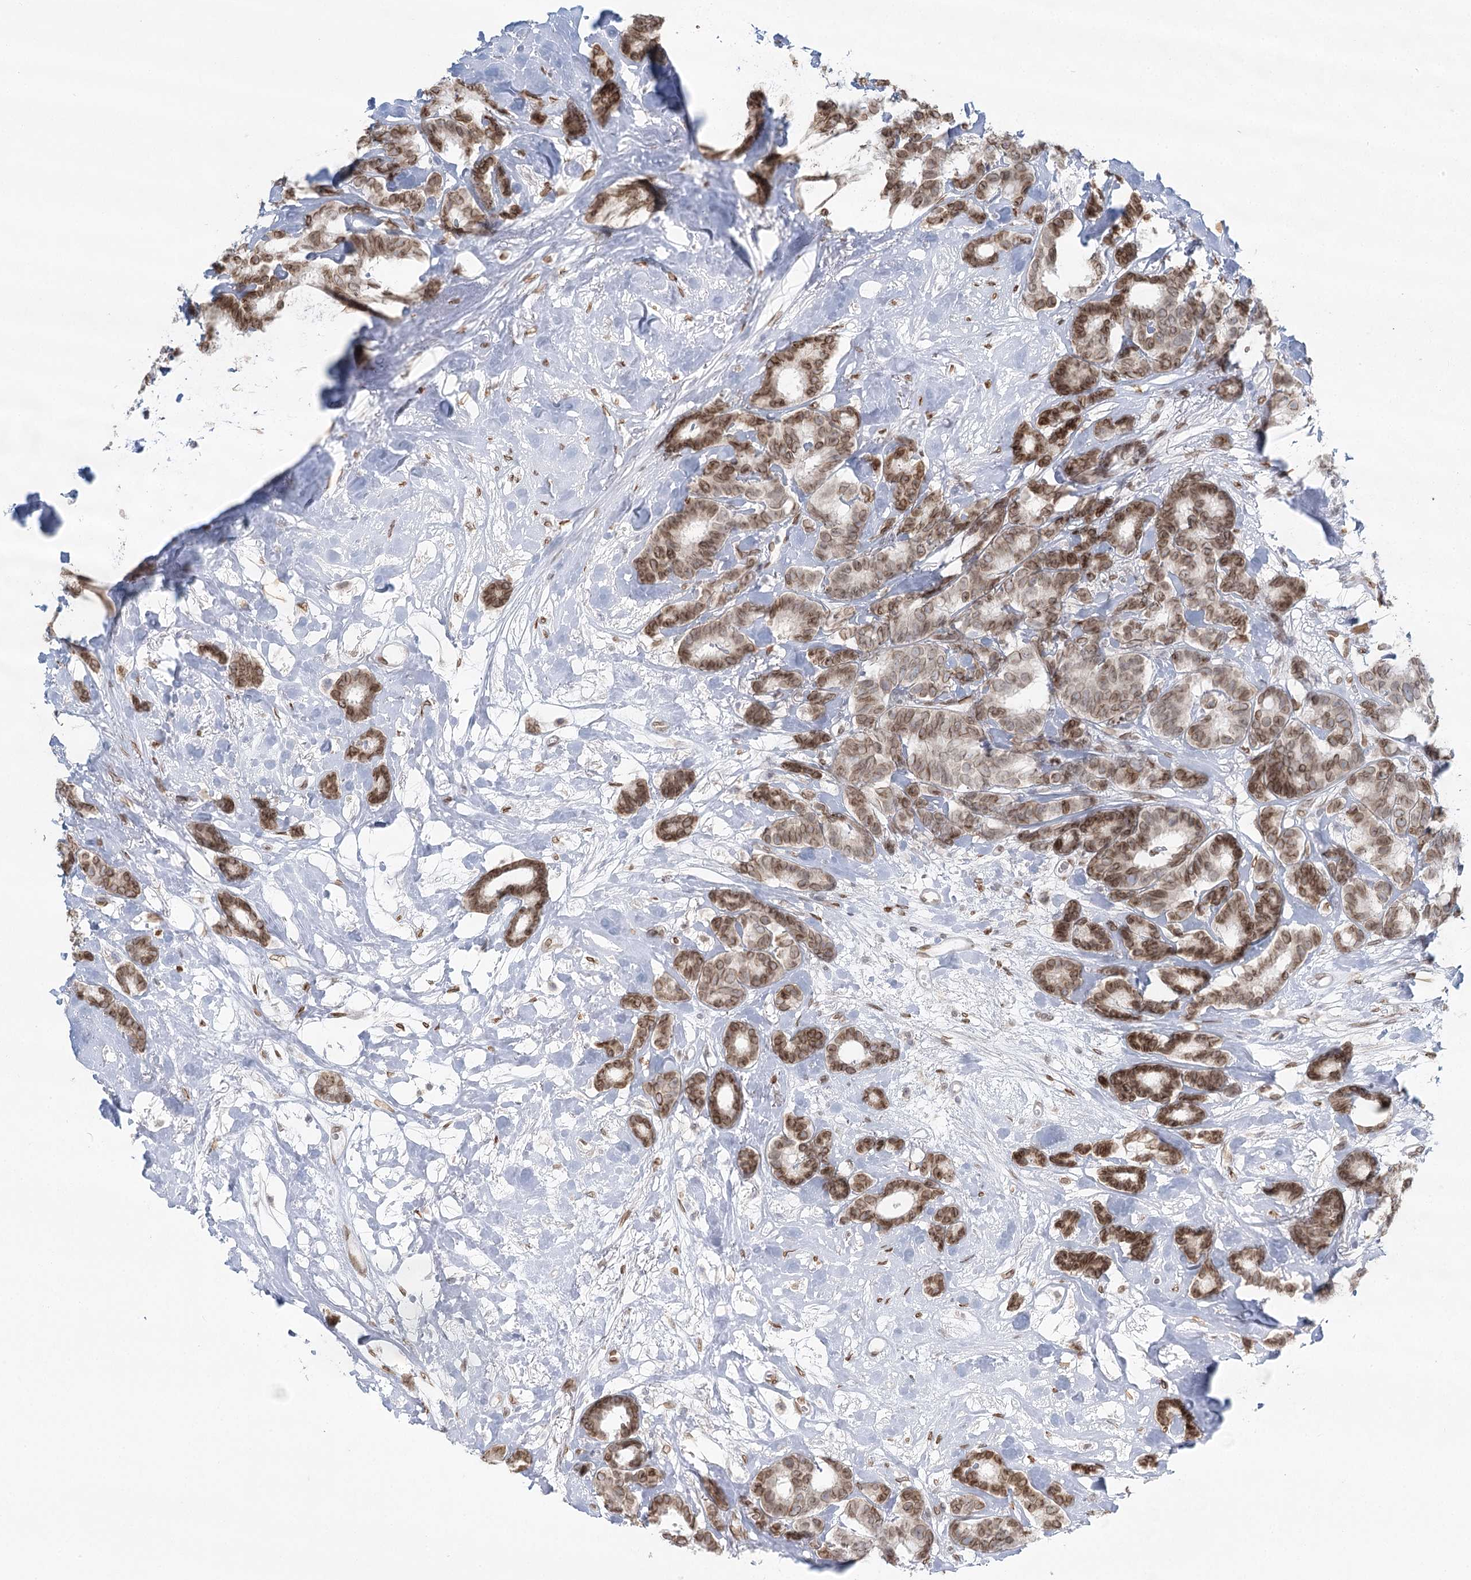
{"staining": {"intensity": "moderate", "quantity": ">75%", "location": "cytoplasmic/membranous,nuclear"}, "tissue": "breast cancer", "cell_type": "Tumor cells", "image_type": "cancer", "snomed": [{"axis": "morphology", "description": "Duct carcinoma"}, {"axis": "topography", "description": "Breast"}], "caption": "An image of human breast cancer stained for a protein displays moderate cytoplasmic/membranous and nuclear brown staining in tumor cells. Nuclei are stained in blue.", "gene": "VWA5A", "patient": {"sex": "female", "age": 87}}